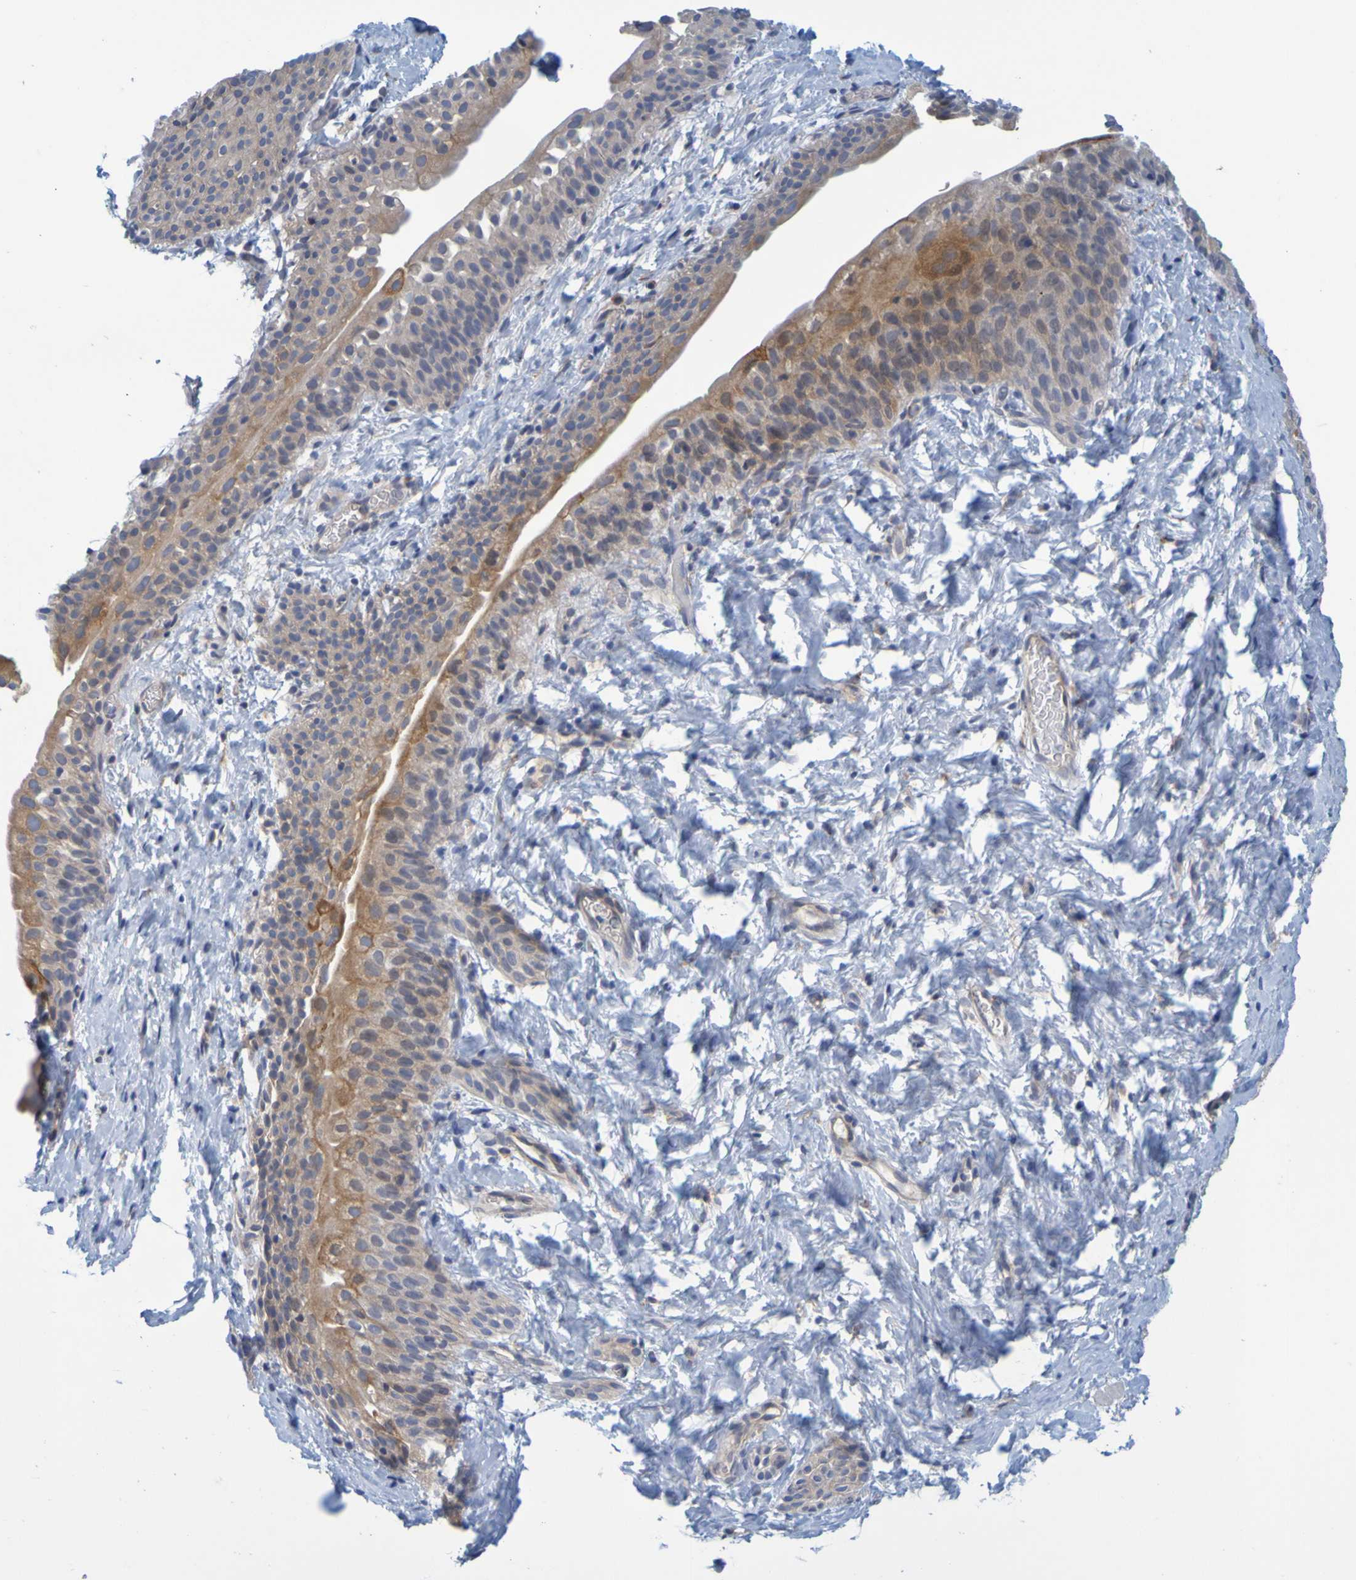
{"staining": {"intensity": "negative", "quantity": "none", "location": "none"}, "tissue": "smooth muscle", "cell_type": "Smooth muscle cells", "image_type": "normal", "snomed": [{"axis": "morphology", "description": "Normal tissue, NOS"}, {"axis": "topography", "description": "Smooth muscle"}], "caption": "The image shows no significant positivity in smooth muscle cells of smooth muscle.", "gene": "SIL1", "patient": {"sex": "male", "age": 16}}